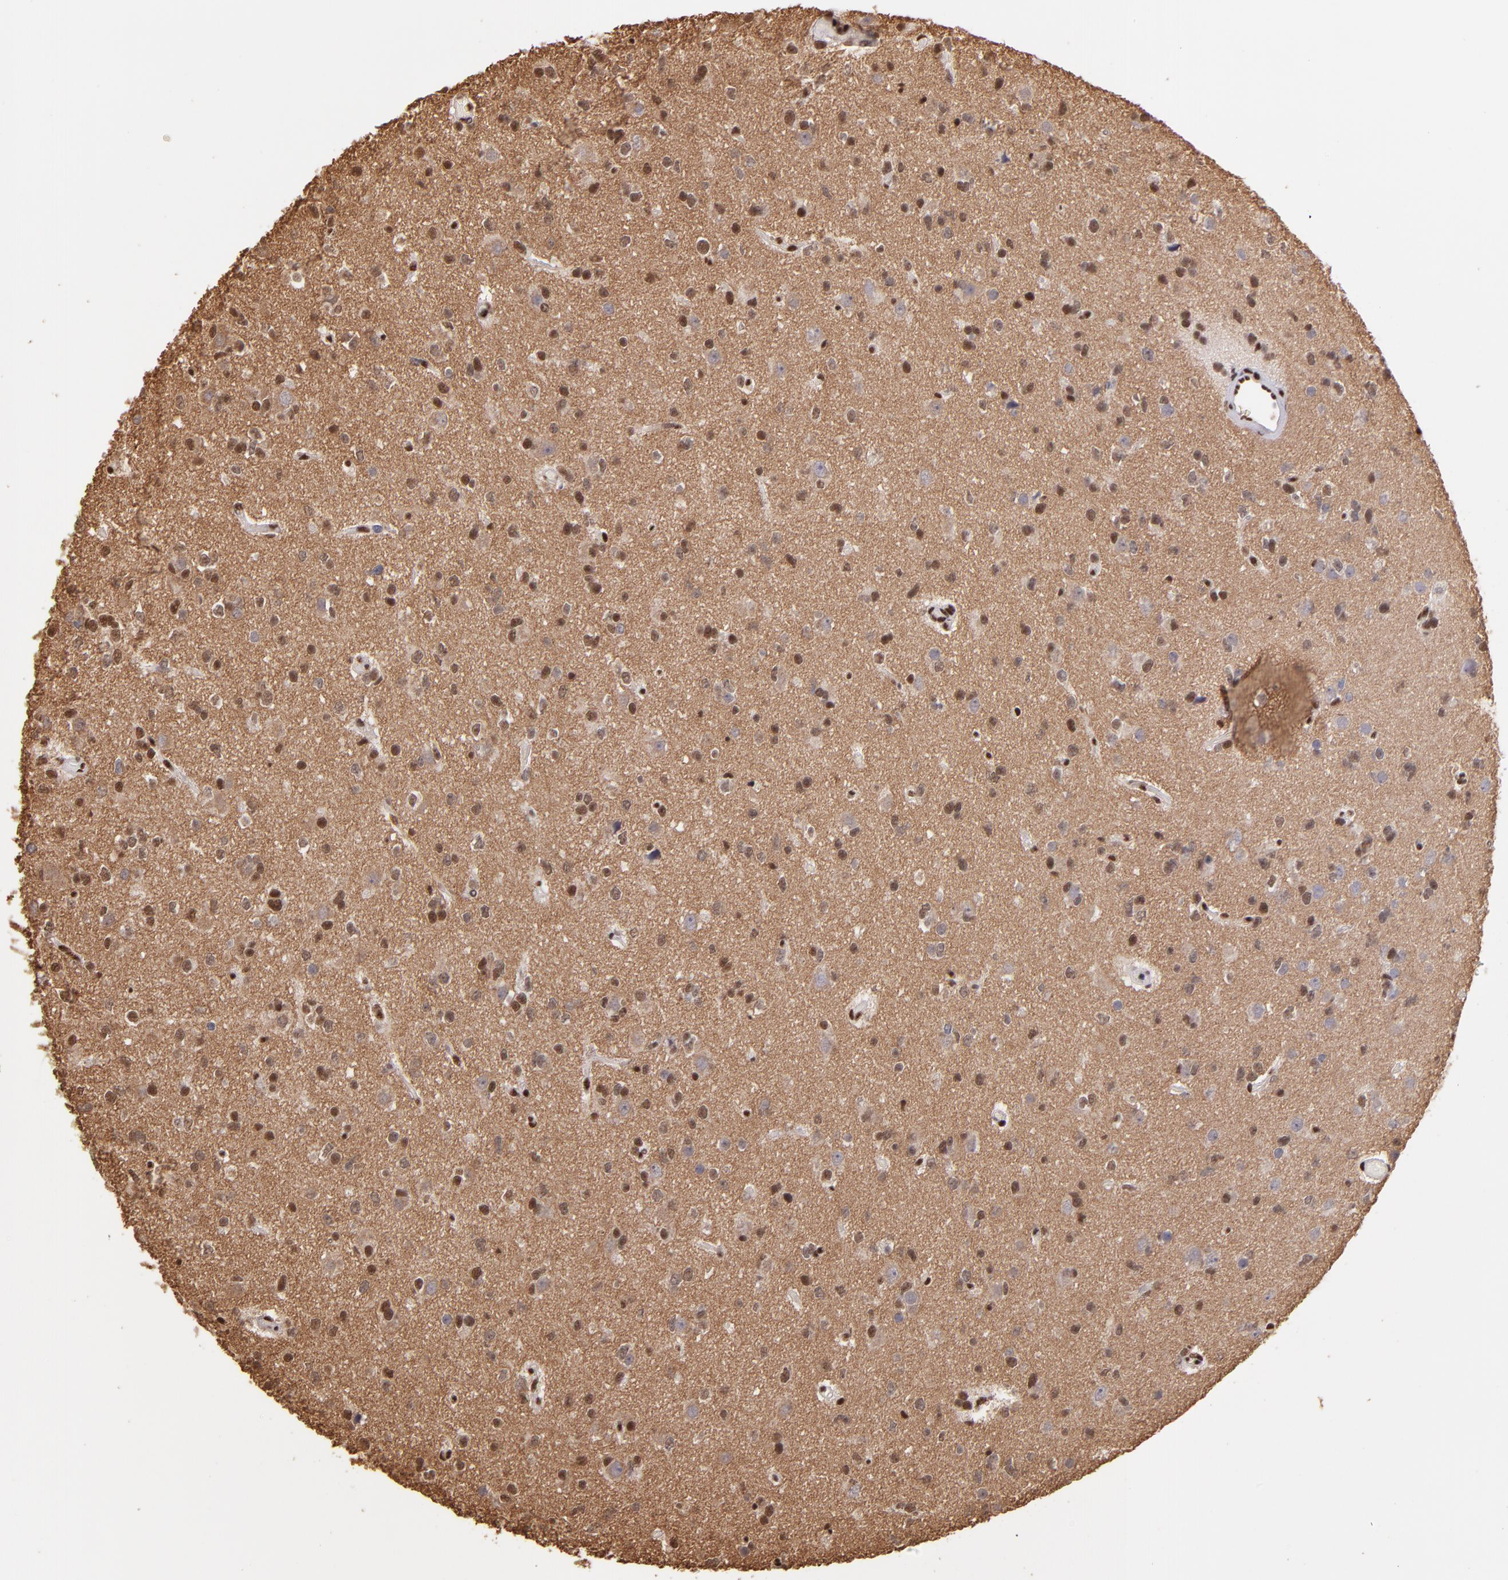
{"staining": {"intensity": "moderate", "quantity": ">75%", "location": "cytoplasmic/membranous,nuclear"}, "tissue": "glioma", "cell_type": "Tumor cells", "image_type": "cancer", "snomed": [{"axis": "morphology", "description": "Glioma, malignant, Low grade"}, {"axis": "topography", "description": "Brain"}], "caption": "Malignant glioma (low-grade) stained for a protein displays moderate cytoplasmic/membranous and nuclear positivity in tumor cells. The staining was performed using DAB (3,3'-diaminobenzidine), with brown indicating positive protein expression. Nuclei are stained blue with hematoxylin.", "gene": "SP1", "patient": {"sex": "male", "age": 42}}